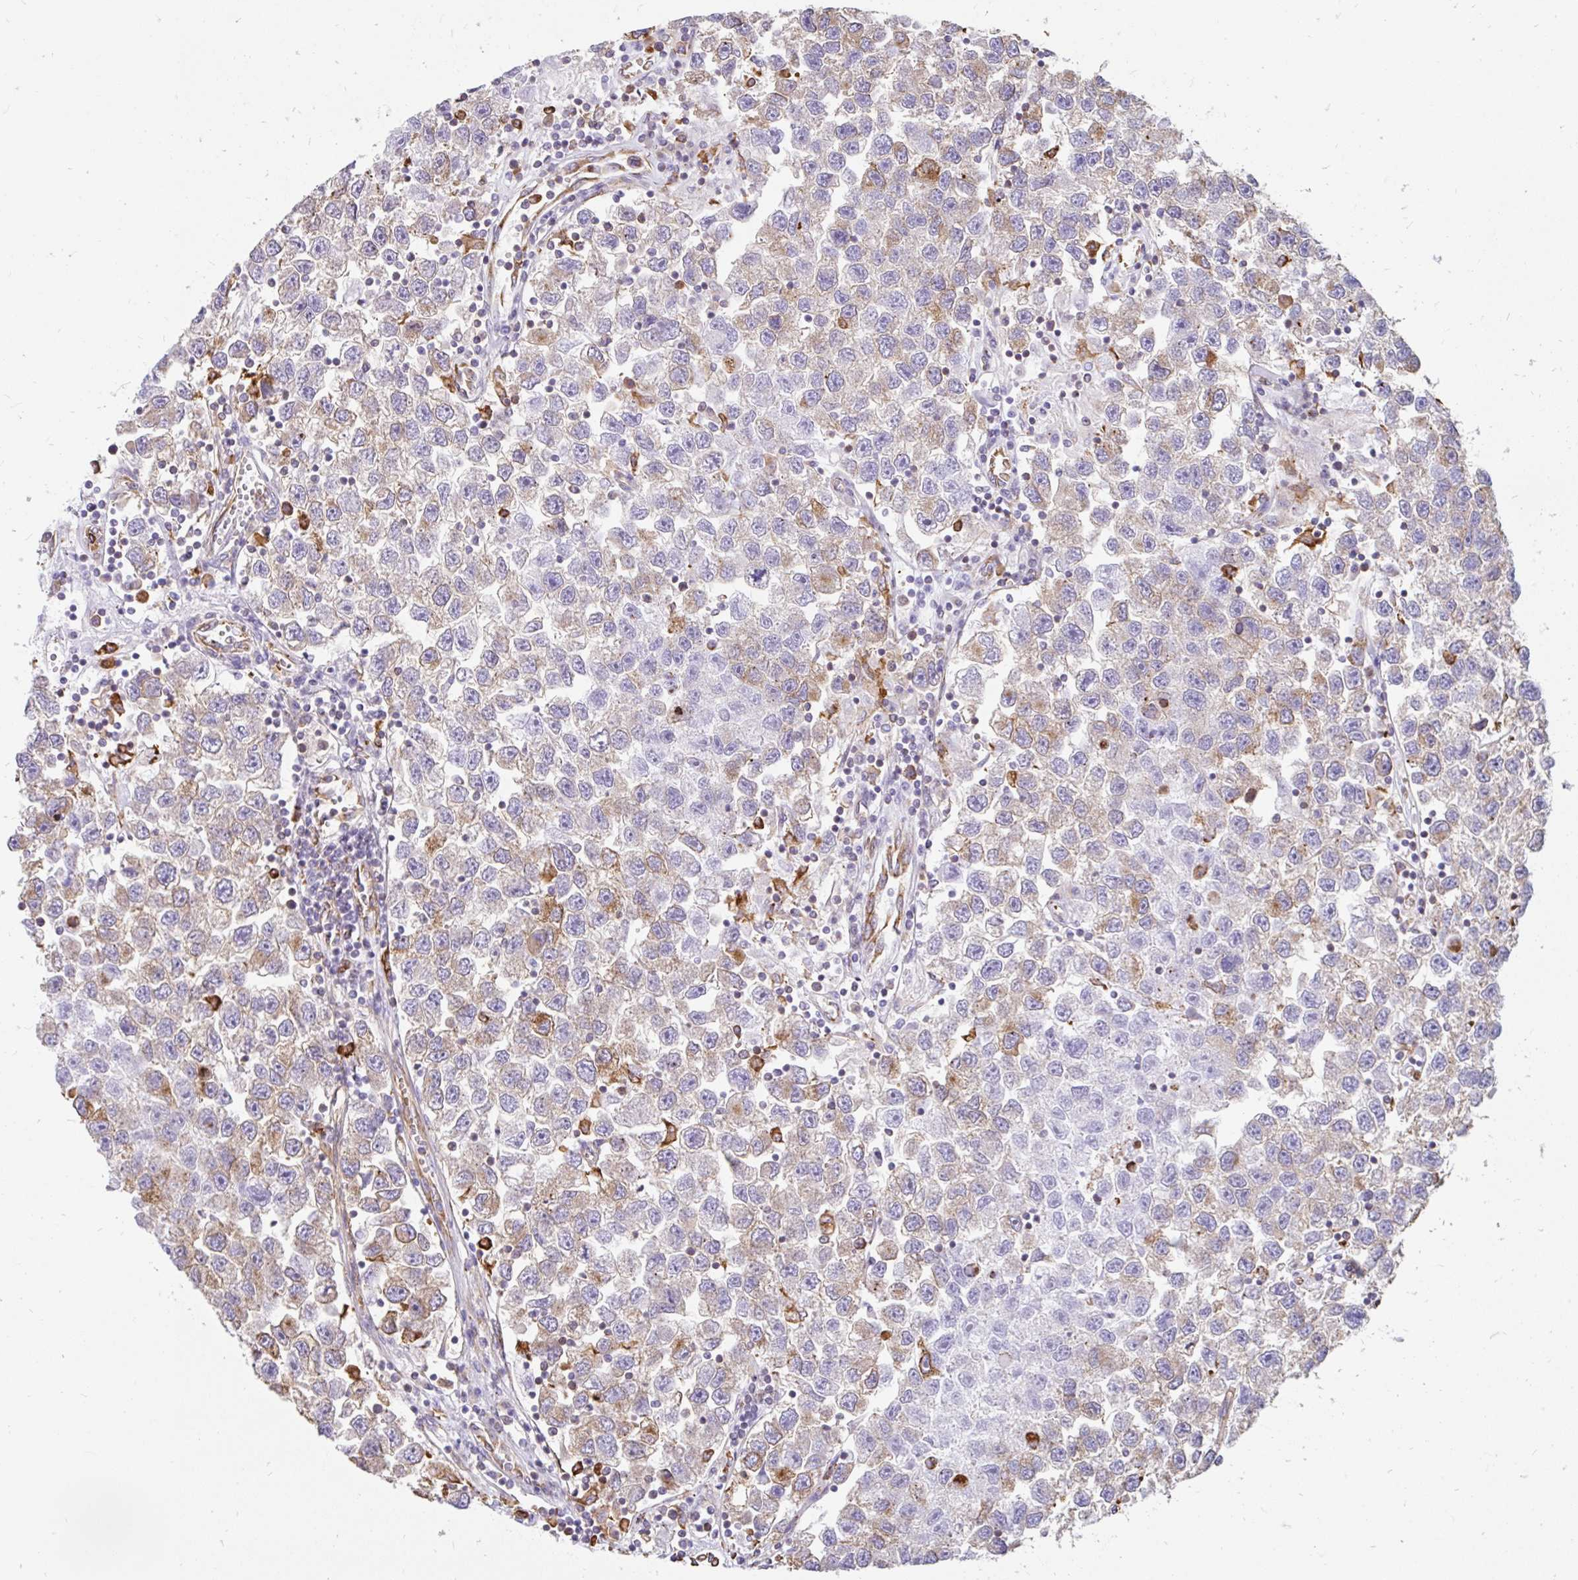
{"staining": {"intensity": "moderate", "quantity": "<25%", "location": "cytoplasmic/membranous"}, "tissue": "testis cancer", "cell_type": "Tumor cells", "image_type": "cancer", "snomed": [{"axis": "morphology", "description": "Seminoma, NOS"}, {"axis": "topography", "description": "Testis"}], "caption": "Tumor cells reveal low levels of moderate cytoplasmic/membranous staining in about <25% of cells in human testis cancer.", "gene": "EML5", "patient": {"sex": "male", "age": 26}}